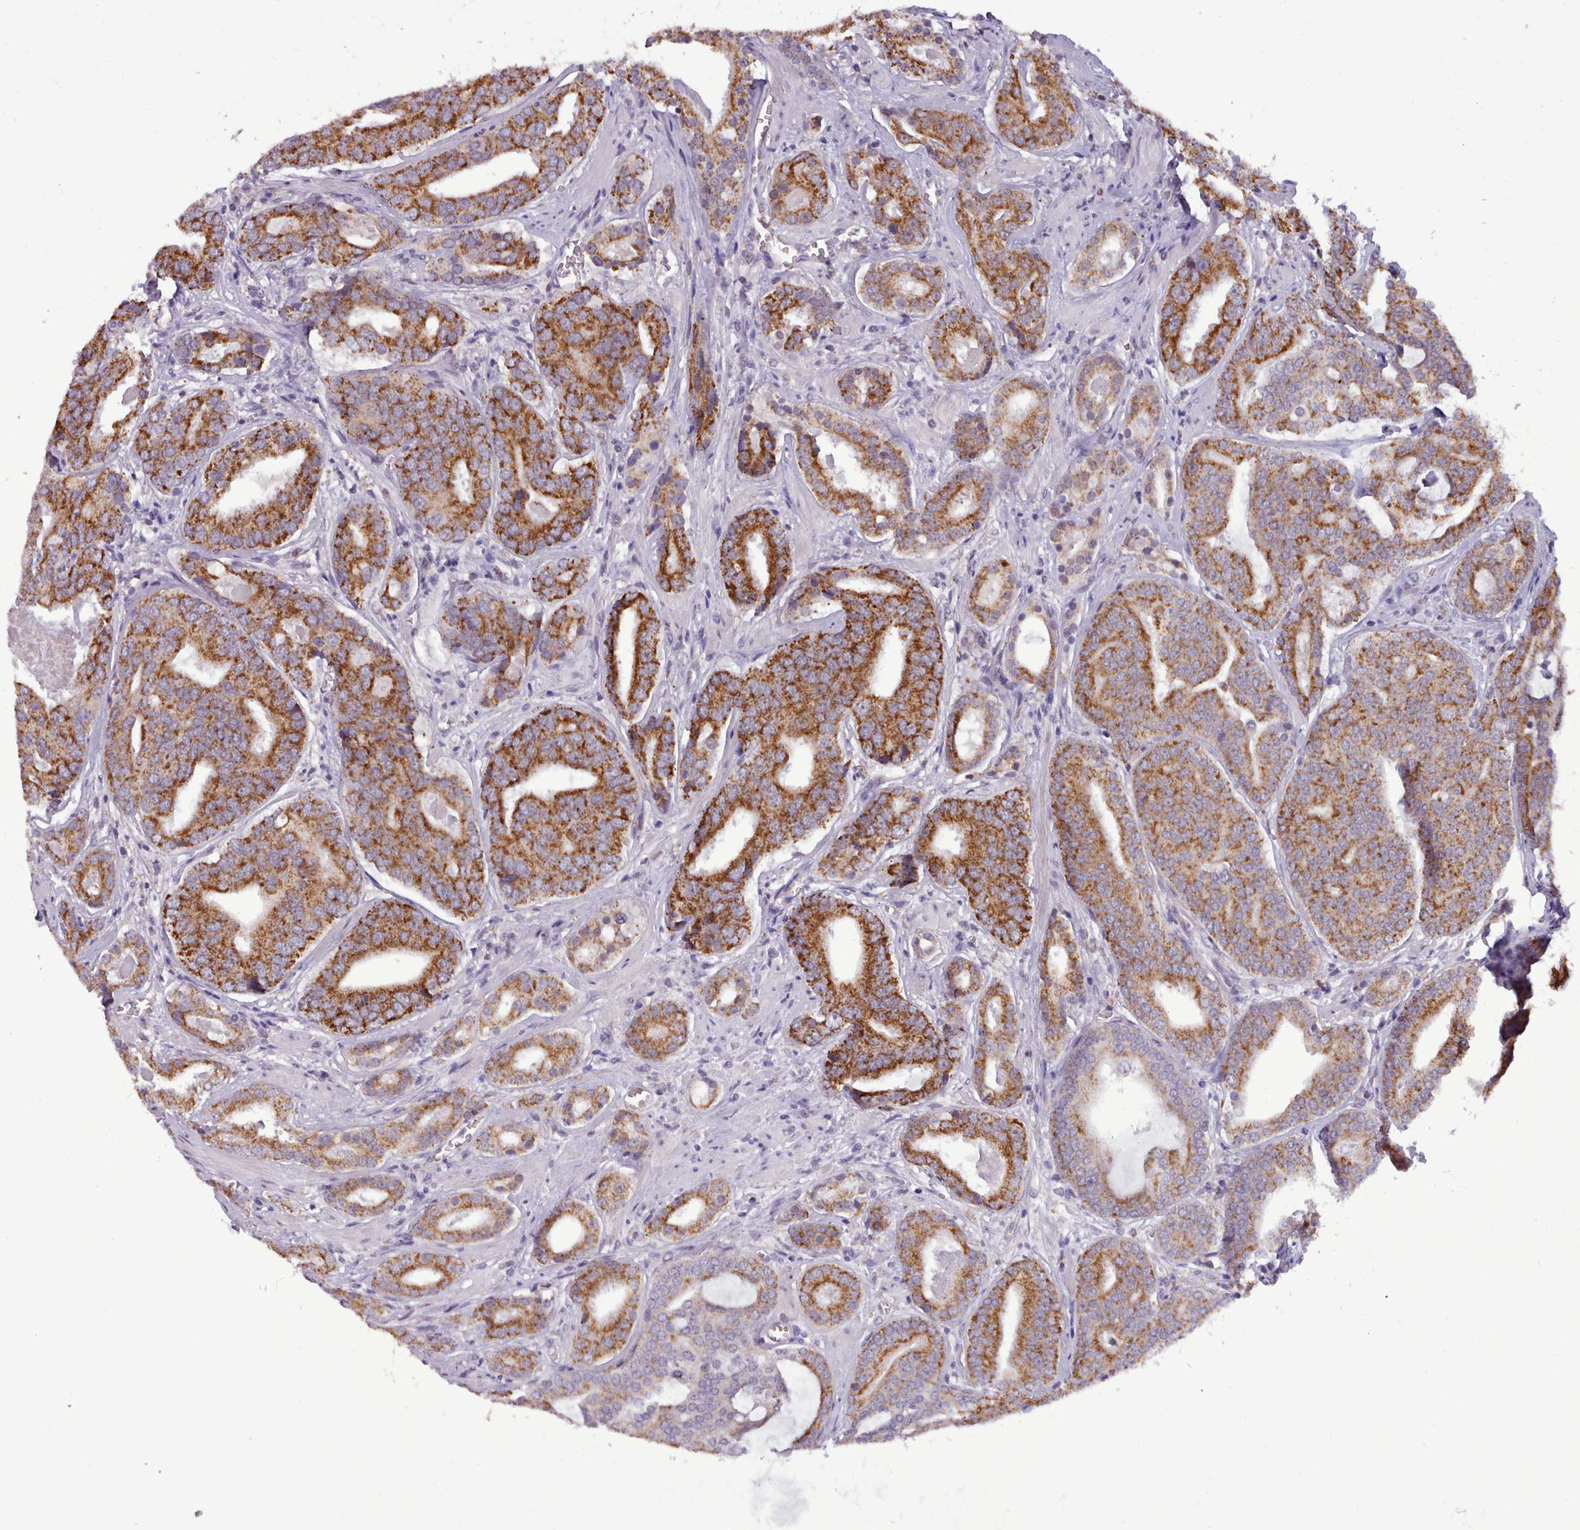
{"staining": {"intensity": "strong", "quantity": ">75%", "location": "cytoplasmic/membranous"}, "tissue": "prostate cancer", "cell_type": "Tumor cells", "image_type": "cancer", "snomed": [{"axis": "morphology", "description": "Adenocarcinoma, High grade"}, {"axis": "topography", "description": "Prostate"}], "caption": "A brown stain labels strong cytoplasmic/membranous staining of a protein in human adenocarcinoma (high-grade) (prostate) tumor cells.", "gene": "KCTD16", "patient": {"sex": "male", "age": 55}}